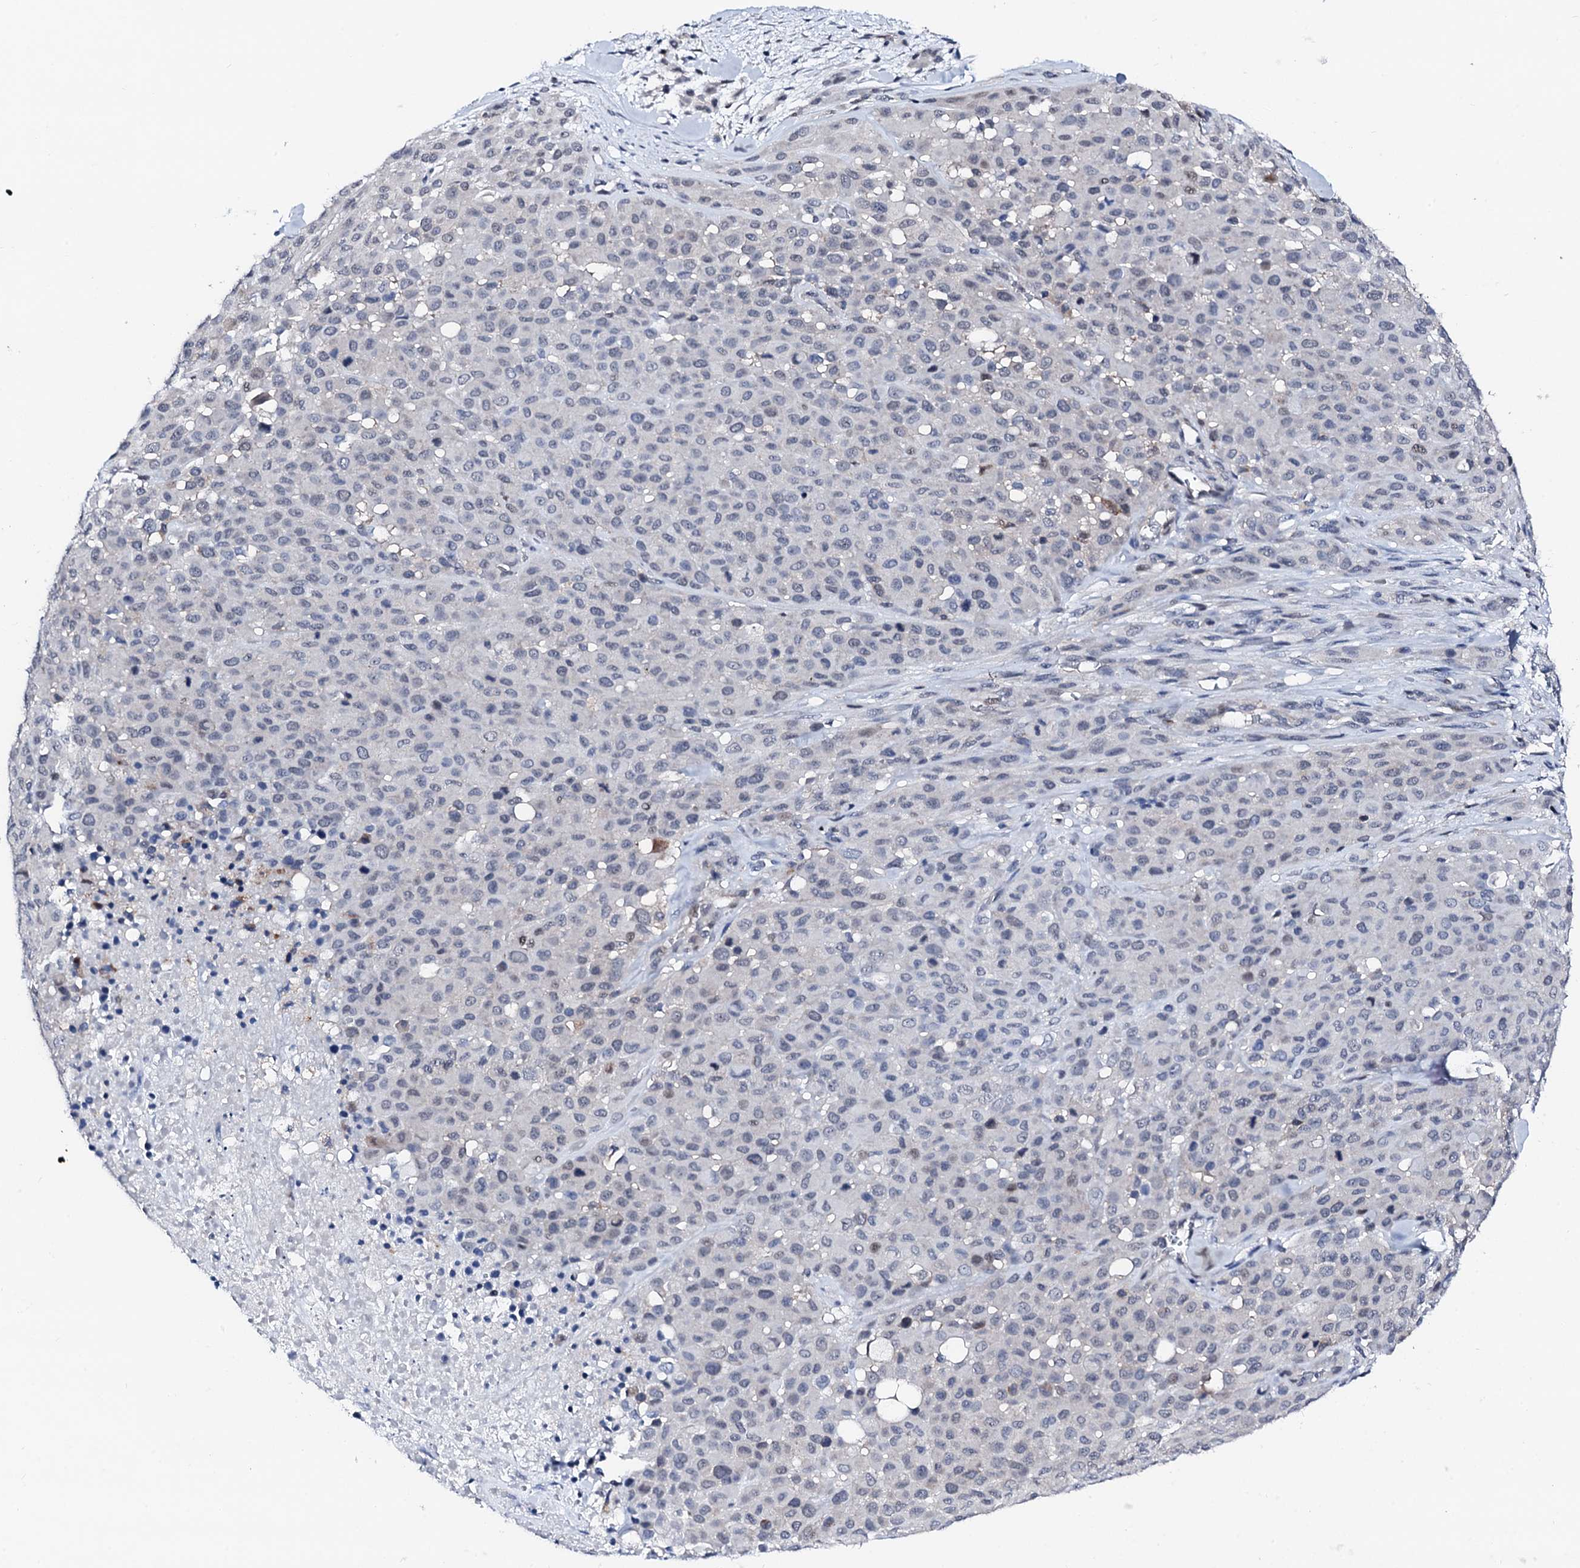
{"staining": {"intensity": "negative", "quantity": "none", "location": "none"}, "tissue": "melanoma", "cell_type": "Tumor cells", "image_type": "cancer", "snomed": [{"axis": "morphology", "description": "Malignant melanoma, Metastatic site"}, {"axis": "topography", "description": "Skin"}], "caption": "Tumor cells show no significant protein expression in malignant melanoma (metastatic site).", "gene": "TRAFD1", "patient": {"sex": "female", "age": 81}}